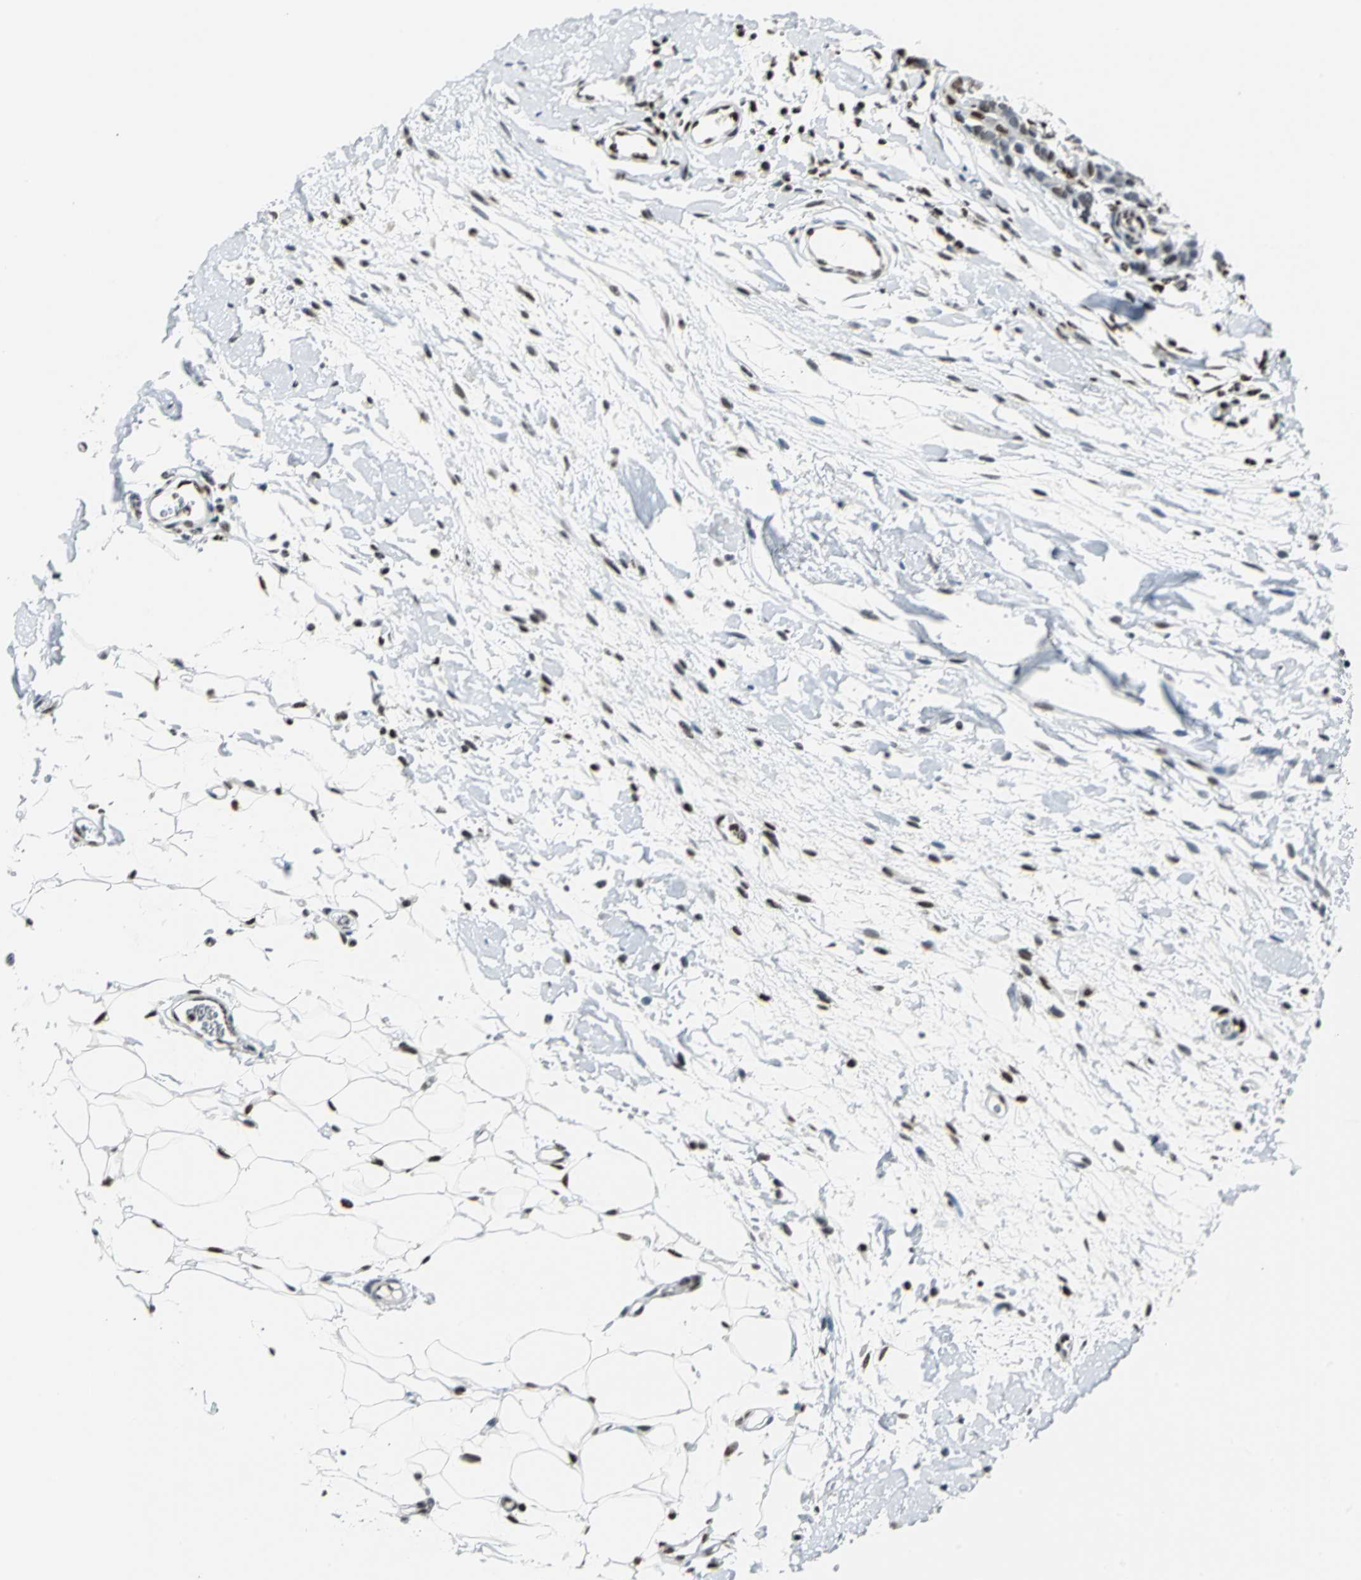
{"staining": {"intensity": "moderate", "quantity": ">75%", "location": "nuclear"}, "tissue": "breast cancer", "cell_type": "Tumor cells", "image_type": "cancer", "snomed": [{"axis": "morphology", "description": "Duct carcinoma"}, {"axis": "topography", "description": "Breast"}], "caption": "Immunohistochemical staining of human breast intraductal carcinoma shows moderate nuclear protein staining in about >75% of tumor cells.", "gene": "HNRNPD", "patient": {"sex": "female", "age": 87}}